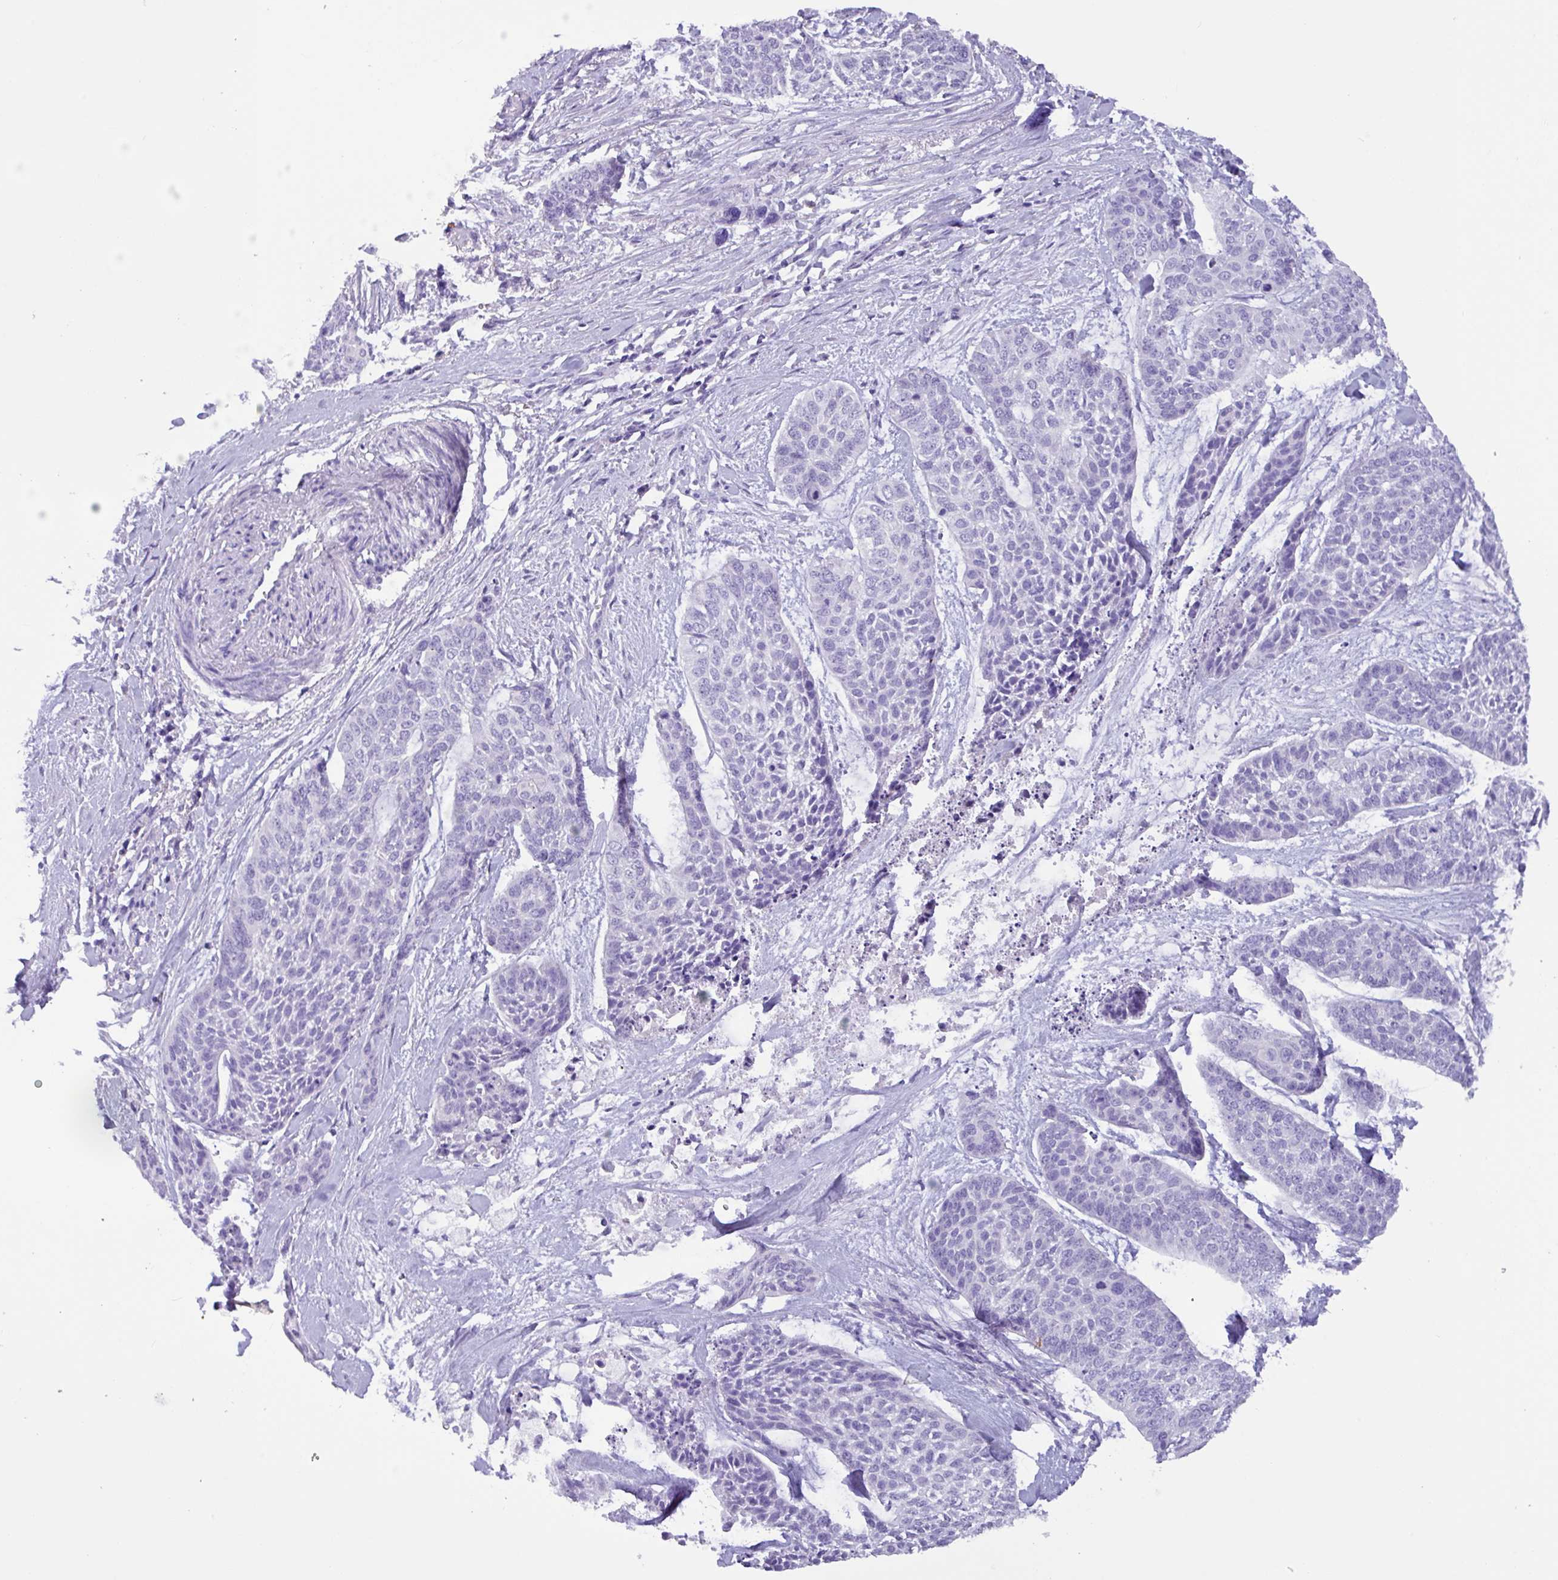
{"staining": {"intensity": "negative", "quantity": "none", "location": "none"}, "tissue": "skin cancer", "cell_type": "Tumor cells", "image_type": "cancer", "snomed": [{"axis": "morphology", "description": "Basal cell carcinoma"}, {"axis": "topography", "description": "Skin"}], "caption": "An image of human skin cancer is negative for staining in tumor cells.", "gene": "MRM2", "patient": {"sex": "female", "age": 64}}